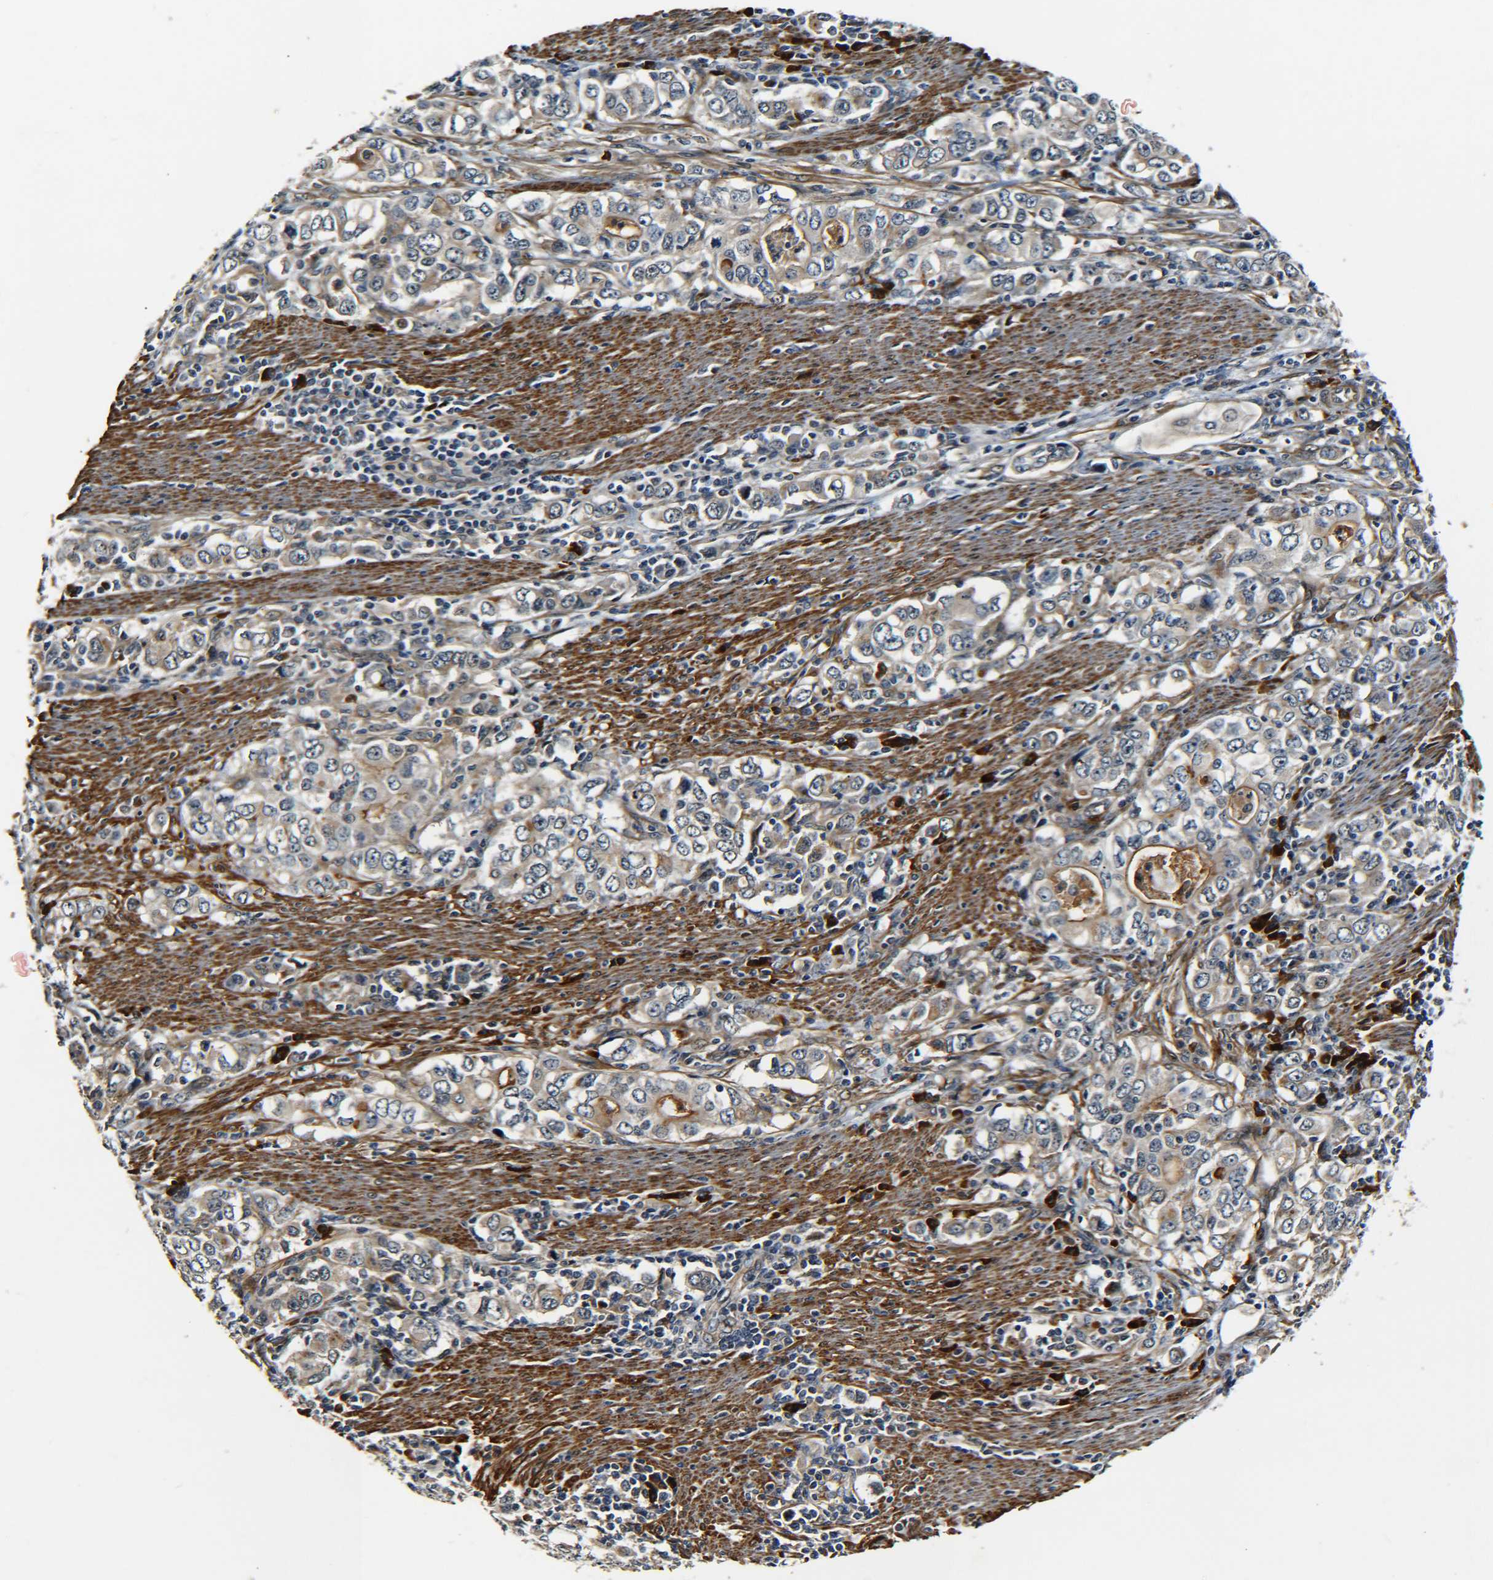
{"staining": {"intensity": "weak", "quantity": ">75%", "location": "cytoplasmic/membranous"}, "tissue": "stomach cancer", "cell_type": "Tumor cells", "image_type": "cancer", "snomed": [{"axis": "morphology", "description": "Adenocarcinoma, NOS"}, {"axis": "topography", "description": "Stomach, lower"}], "caption": "Stomach cancer was stained to show a protein in brown. There is low levels of weak cytoplasmic/membranous staining in approximately >75% of tumor cells. (Brightfield microscopy of DAB IHC at high magnification).", "gene": "MEIS1", "patient": {"sex": "female", "age": 72}}